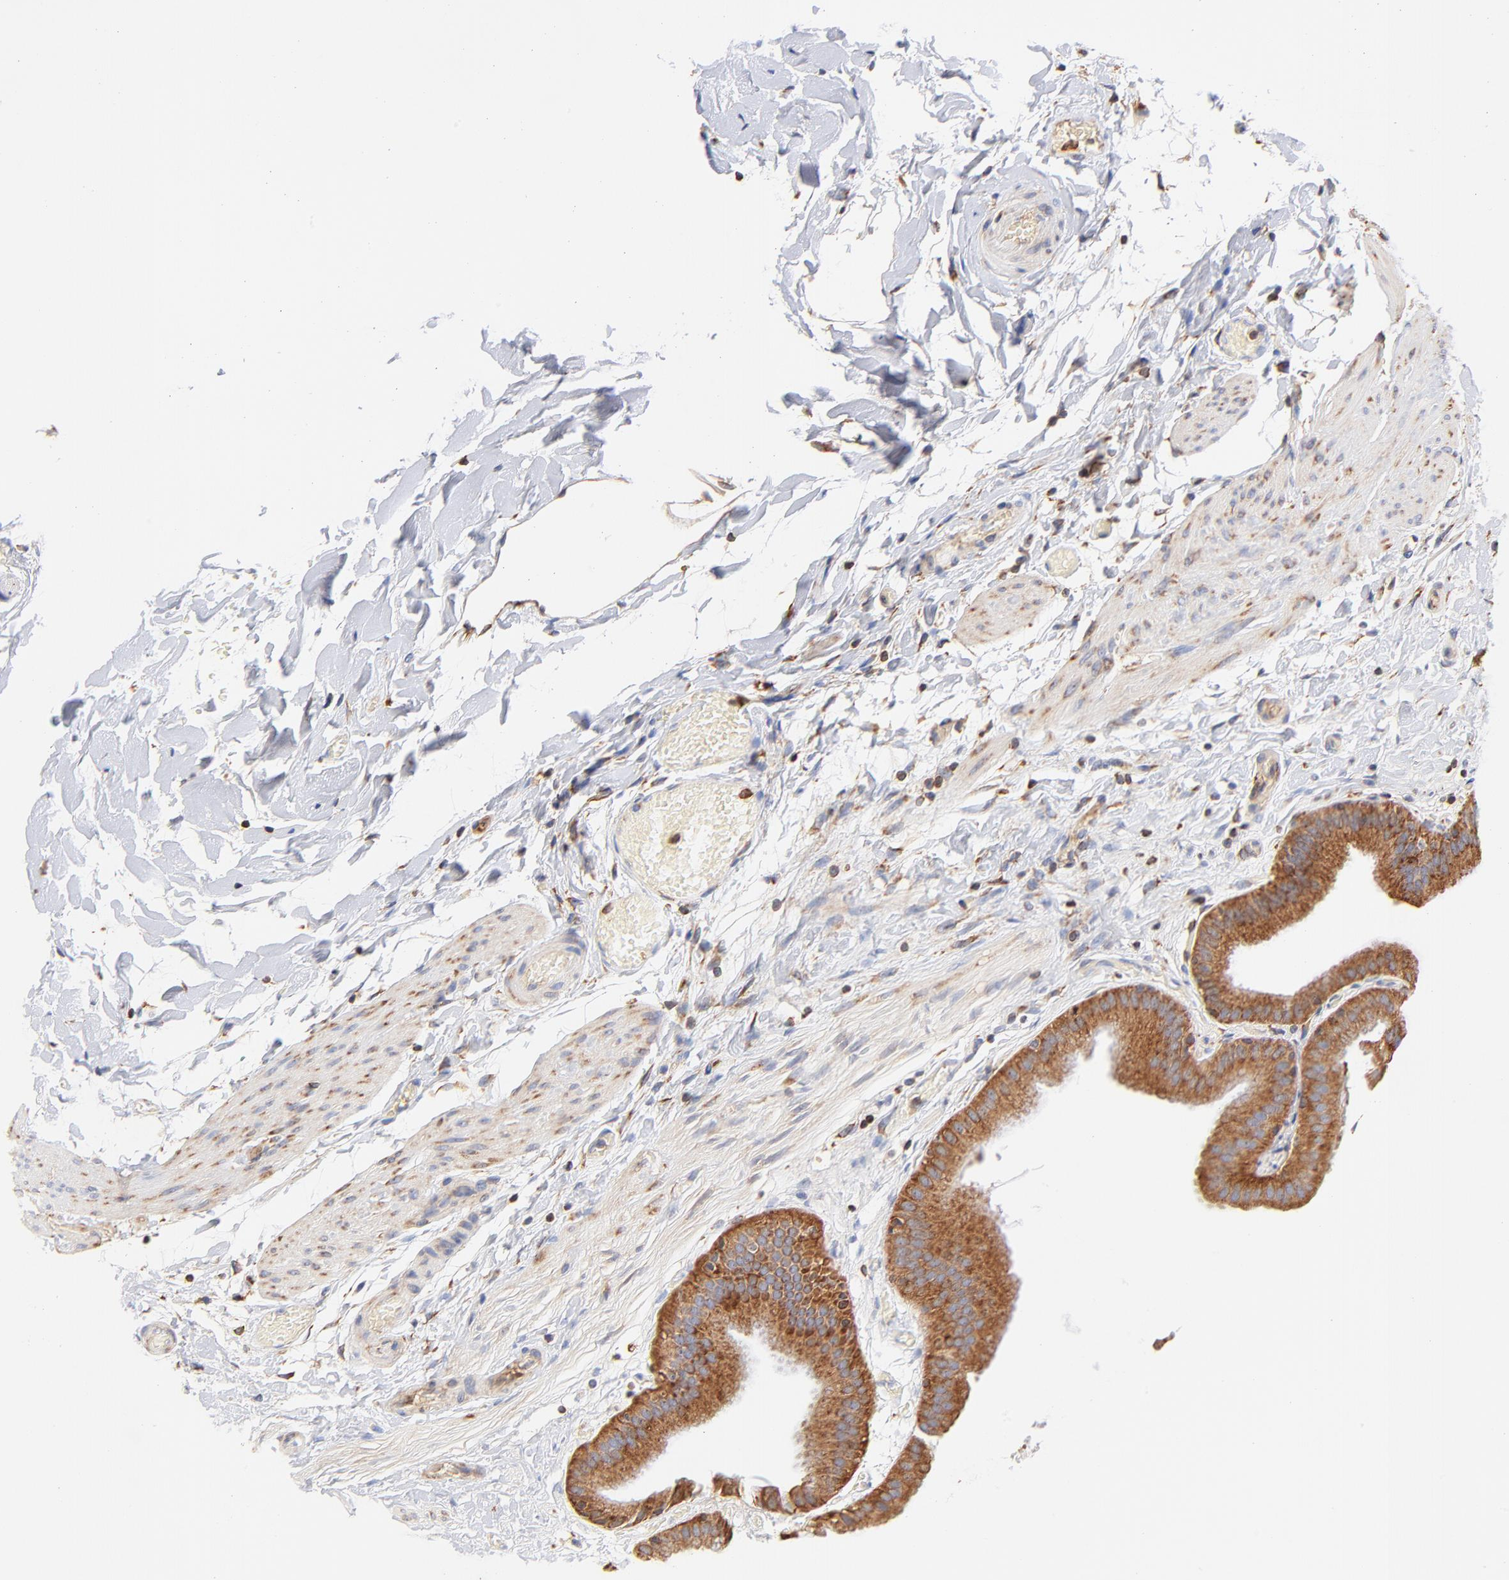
{"staining": {"intensity": "strong", "quantity": ">75%", "location": "cytoplasmic/membranous"}, "tissue": "gallbladder", "cell_type": "Glandular cells", "image_type": "normal", "snomed": [{"axis": "morphology", "description": "Normal tissue, NOS"}, {"axis": "topography", "description": "Gallbladder"}], "caption": "High-magnification brightfield microscopy of unremarkable gallbladder stained with DAB (brown) and counterstained with hematoxylin (blue). glandular cells exhibit strong cytoplasmic/membranous positivity is identified in about>75% of cells.", "gene": "RPL27", "patient": {"sex": "female", "age": 63}}